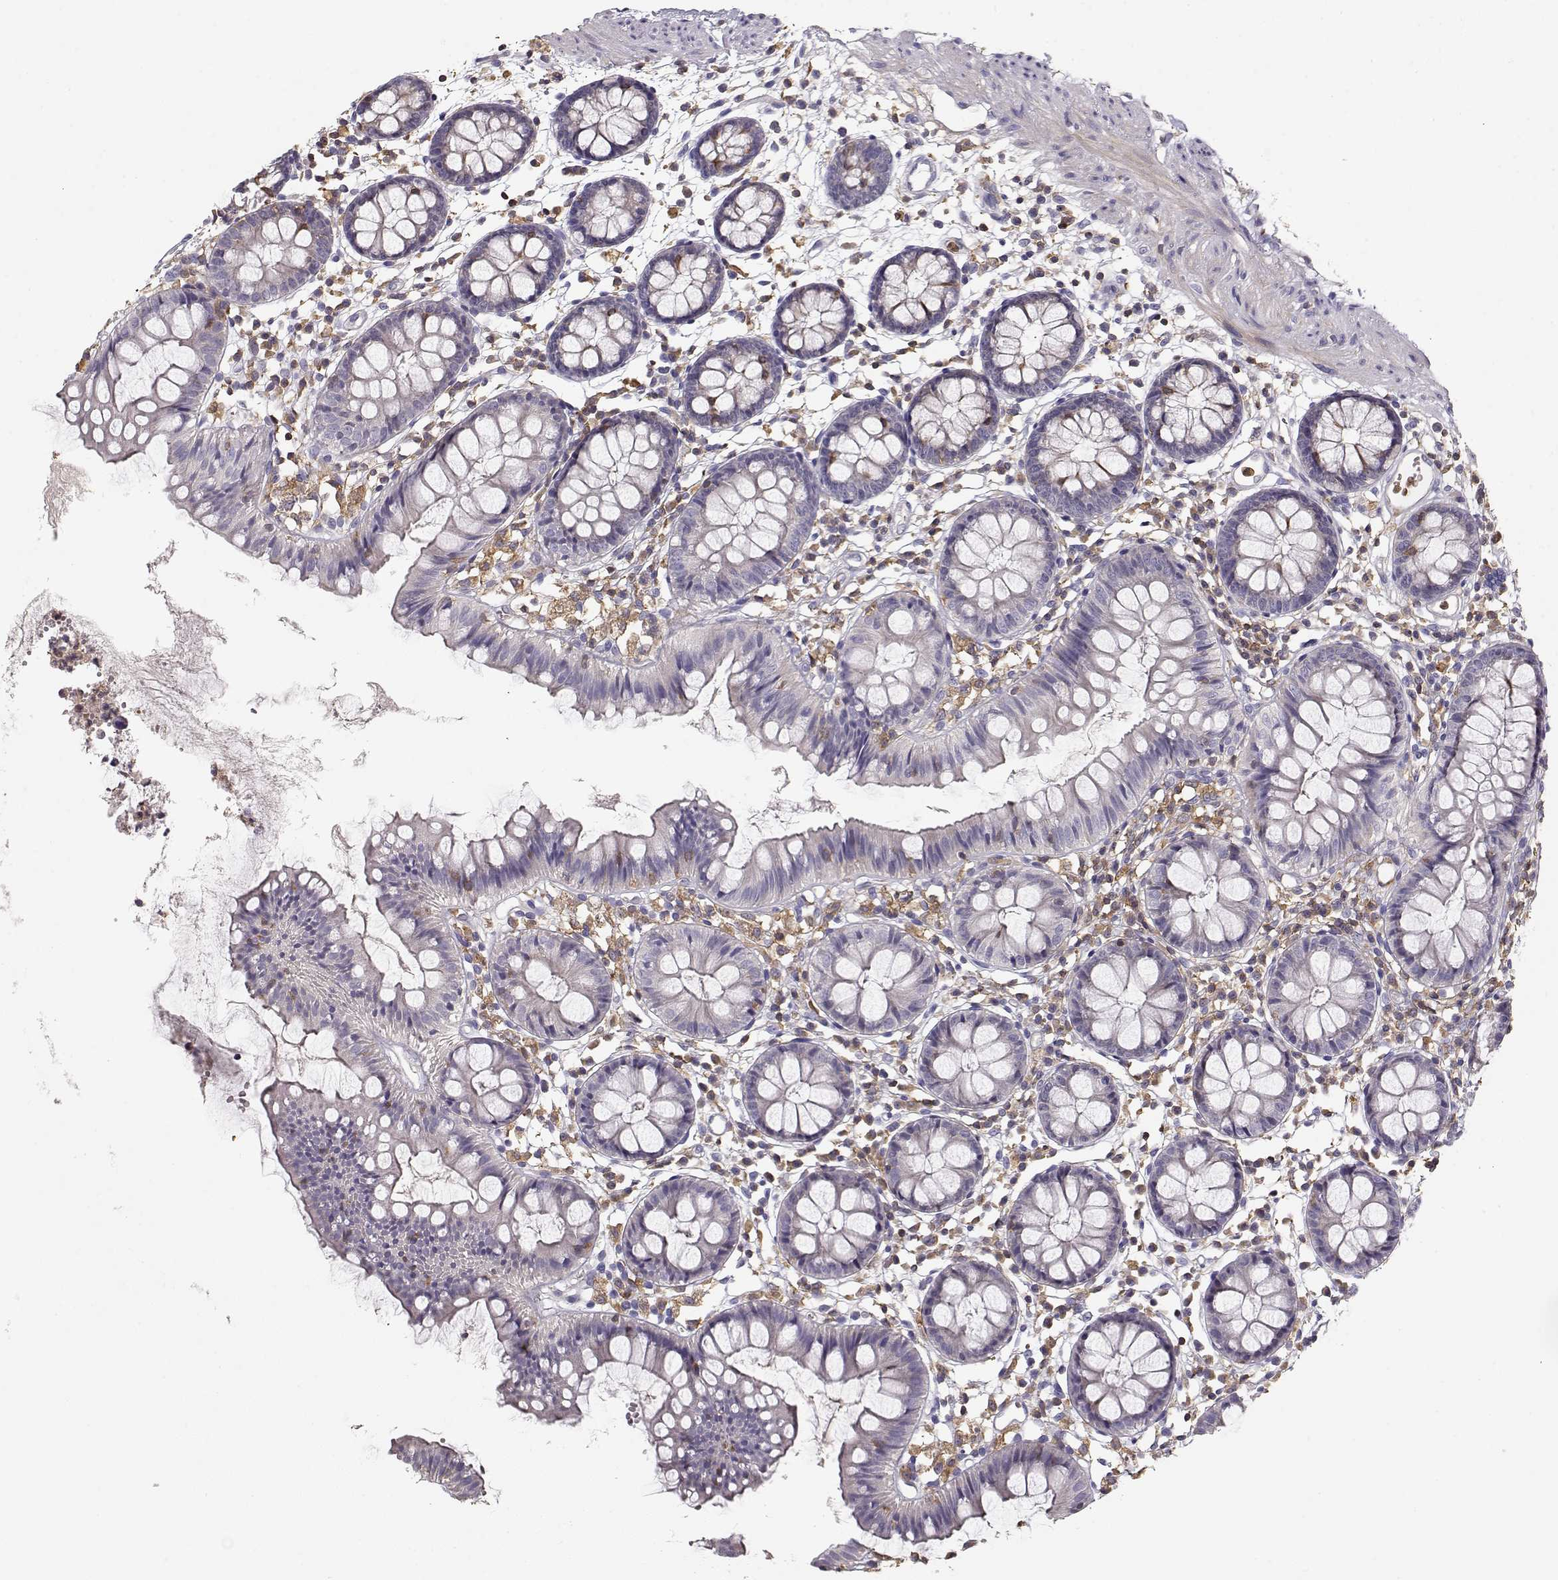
{"staining": {"intensity": "negative", "quantity": "none", "location": "none"}, "tissue": "colon", "cell_type": "Endothelial cells", "image_type": "normal", "snomed": [{"axis": "morphology", "description": "Normal tissue, NOS"}, {"axis": "topography", "description": "Colon"}], "caption": "This is a micrograph of immunohistochemistry staining of unremarkable colon, which shows no staining in endothelial cells.", "gene": "VAV1", "patient": {"sex": "female", "age": 84}}